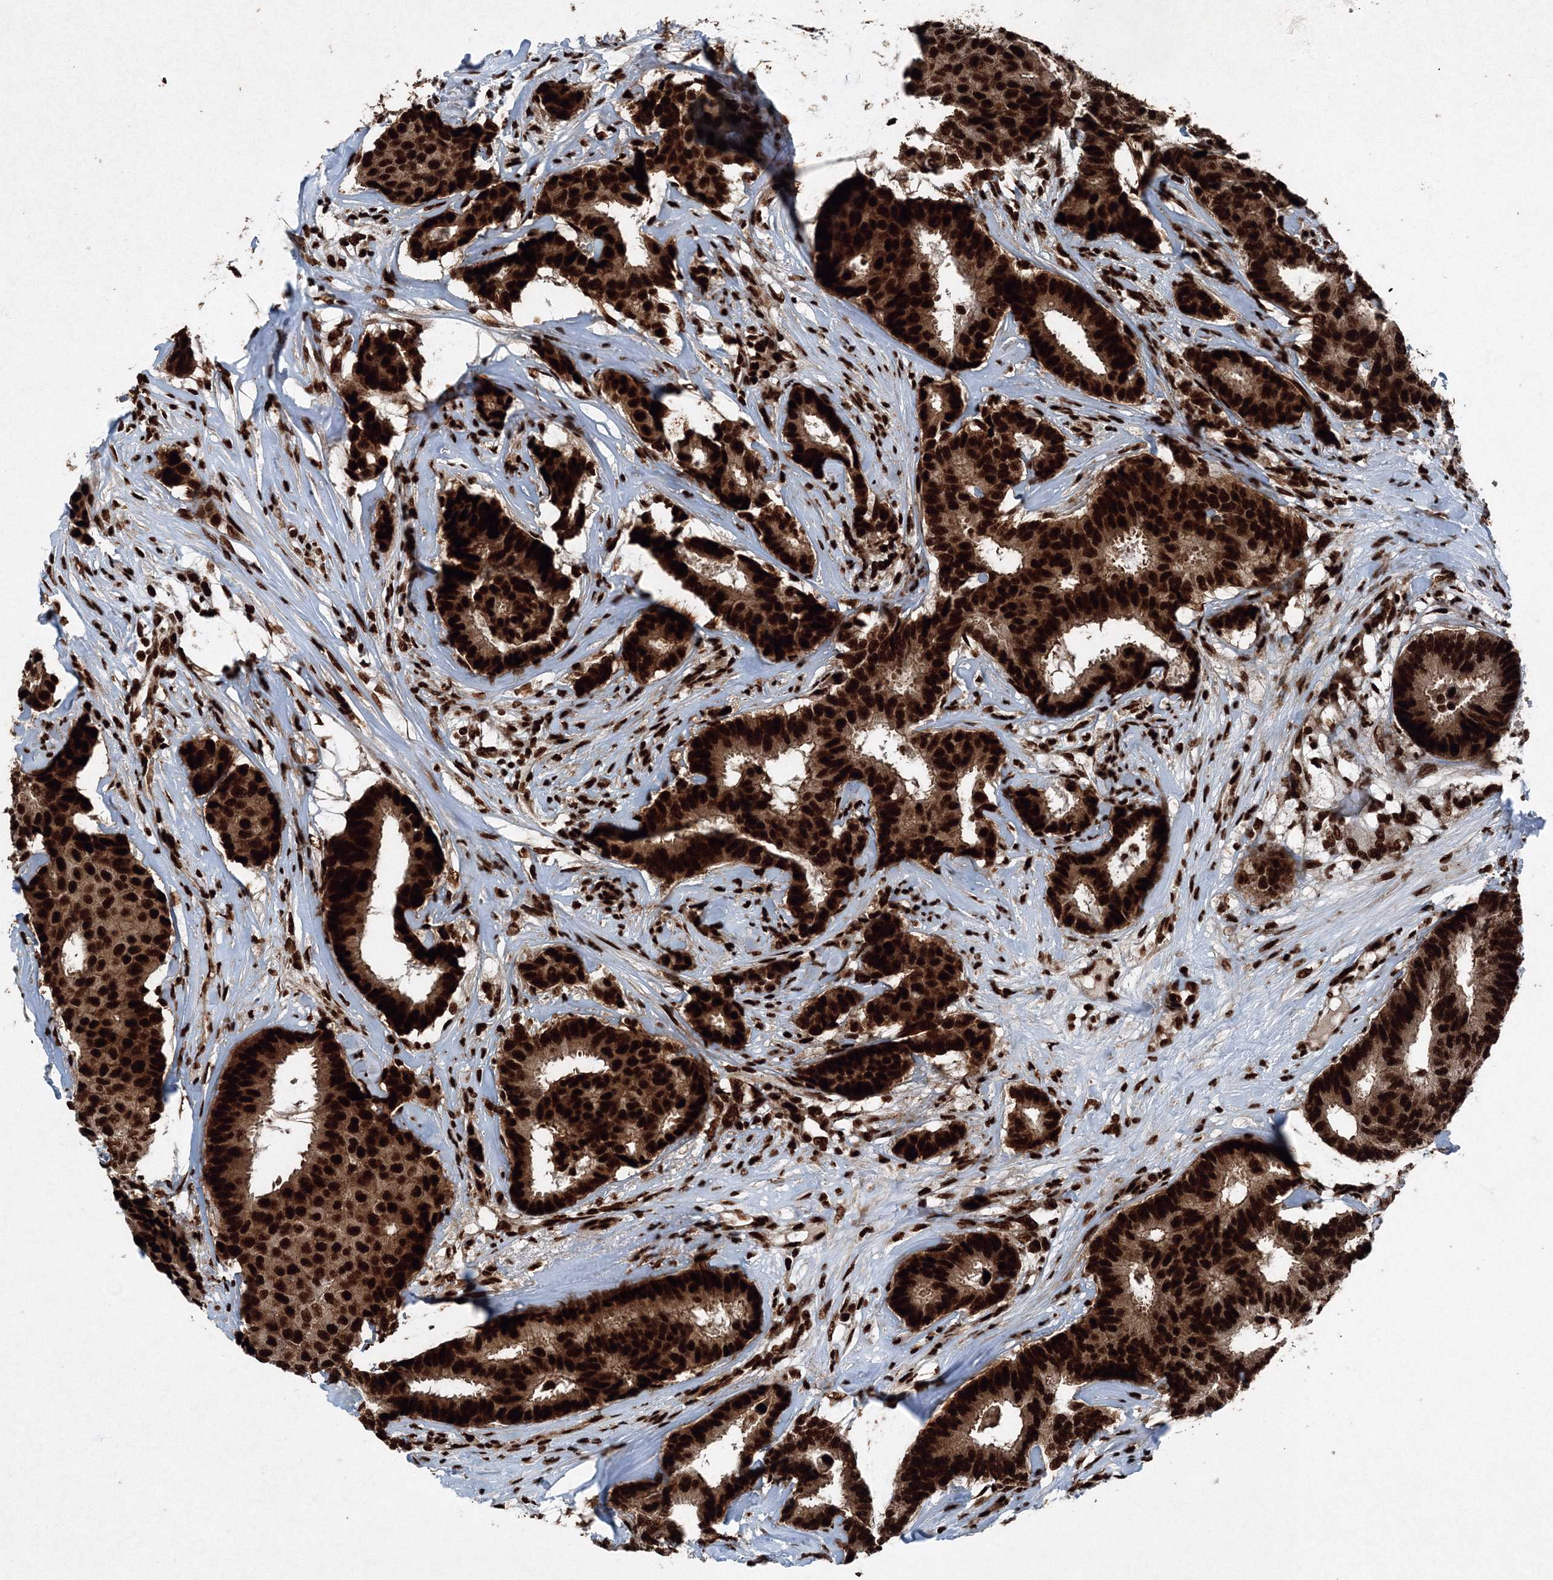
{"staining": {"intensity": "strong", "quantity": ">75%", "location": "nuclear"}, "tissue": "breast cancer", "cell_type": "Tumor cells", "image_type": "cancer", "snomed": [{"axis": "morphology", "description": "Duct carcinoma"}, {"axis": "topography", "description": "Breast"}], "caption": "Immunohistochemistry image of breast cancer (invasive ductal carcinoma) stained for a protein (brown), which demonstrates high levels of strong nuclear expression in approximately >75% of tumor cells.", "gene": "SNRPC", "patient": {"sex": "female", "age": 75}}